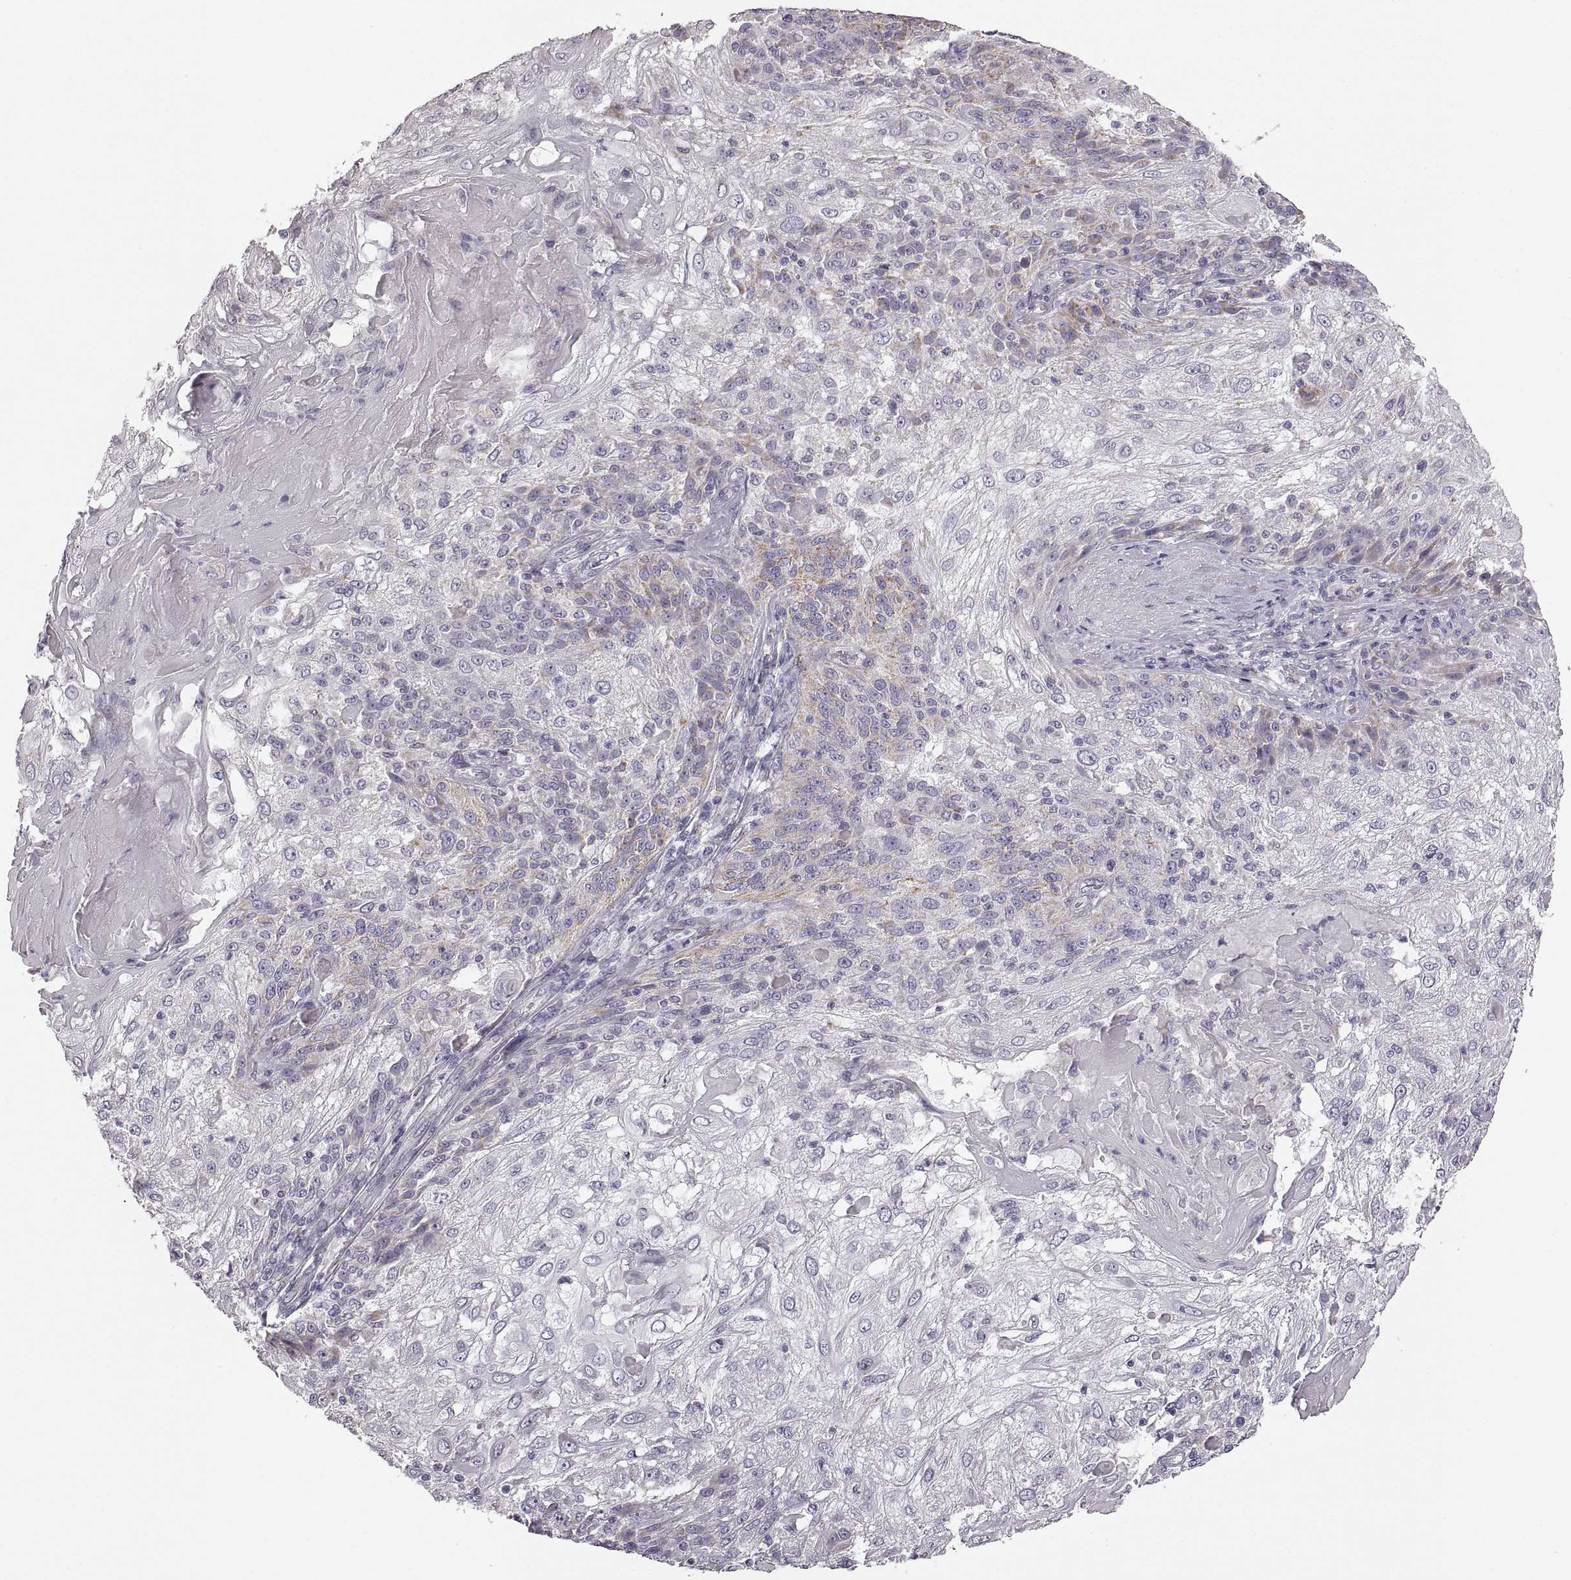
{"staining": {"intensity": "weak", "quantity": "25%-75%", "location": "cytoplasmic/membranous"}, "tissue": "skin cancer", "cell_type": "Tumor cells", "image_type": "cancer", "snomed": [{"axis": "morphology", "description": "Normal tissue, NOS"}, {"axis": "morphology", "description": "Squamous cell carcinoma, NOS"}, {"axis": "topography", "description": "Skin"}], "caption": "An immunohistochemistry photomicrograph of neoplastic tissue is shown. Protein staining in brown shows weak cytoplasmic/membranous positivity in skin cancer within tumor cells.", "gene": "RDH13", "patient": {"sex": "female", "age": 83}}